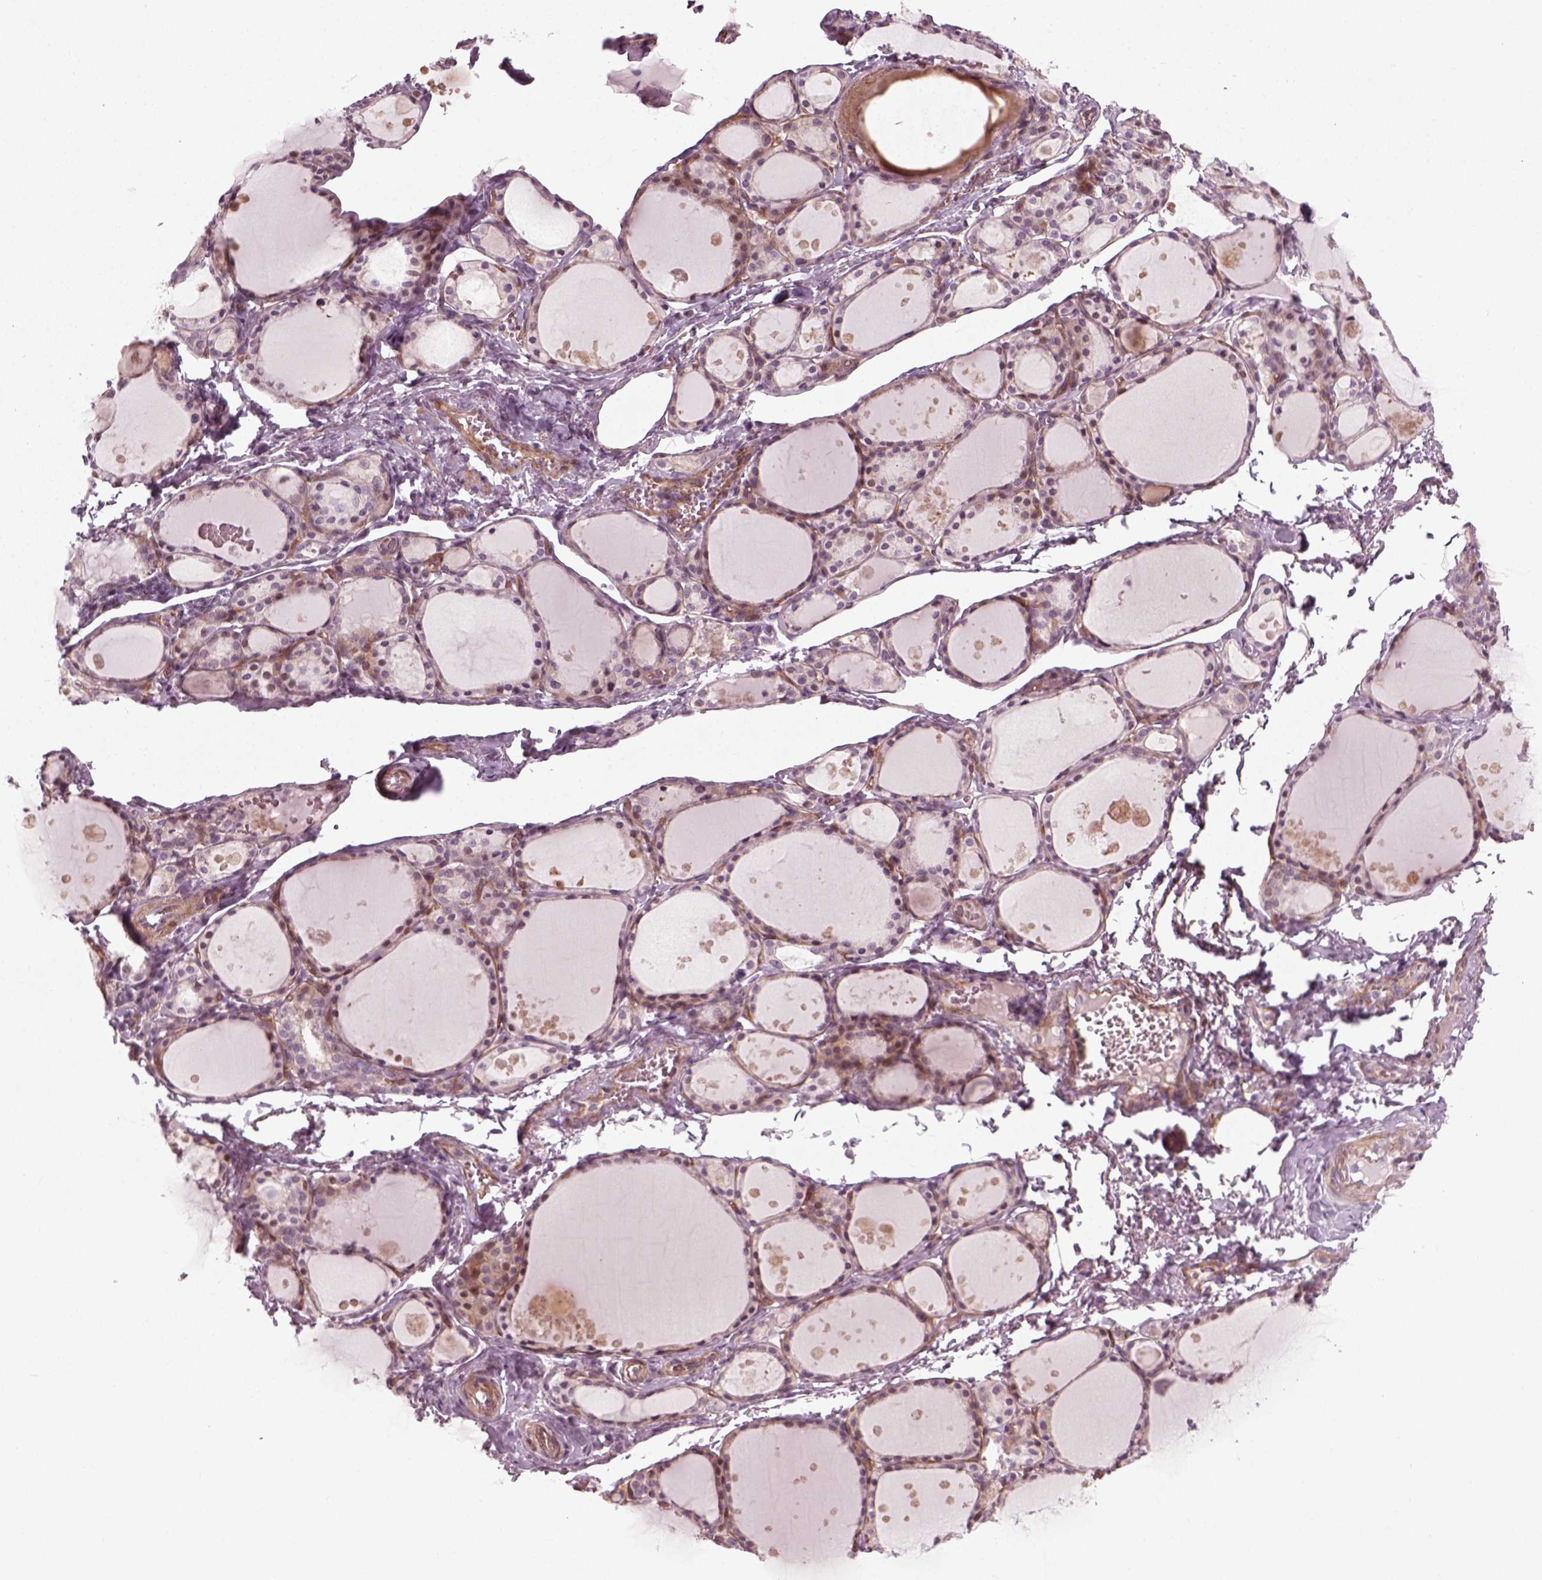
{"staining": {"intensity": "moderate", "quantity": "<25%", "location": "cytoplasmic/membranous,nuclear"}, "tissue": "thyroid gland", "cell_type": "Glandular cells", "image_type": "normal", "snomed": [{"axis": "morphology", "description": "Normal tissue, NOS"}, {"axis": "topography", "description": "Thyroid gland"}], "caption": "This photomicrograph reveals benign thyroid gland stained with immunohistochemistry (IHC) to label a protein in brown. The cytoplasmic/membranous,nuclear of glandular cells show moderate positivity for the protein. Nuclei are counter-stained blue.", "gene": "DNASE1L1", "patient": {"sex": "male", "age": 68}}